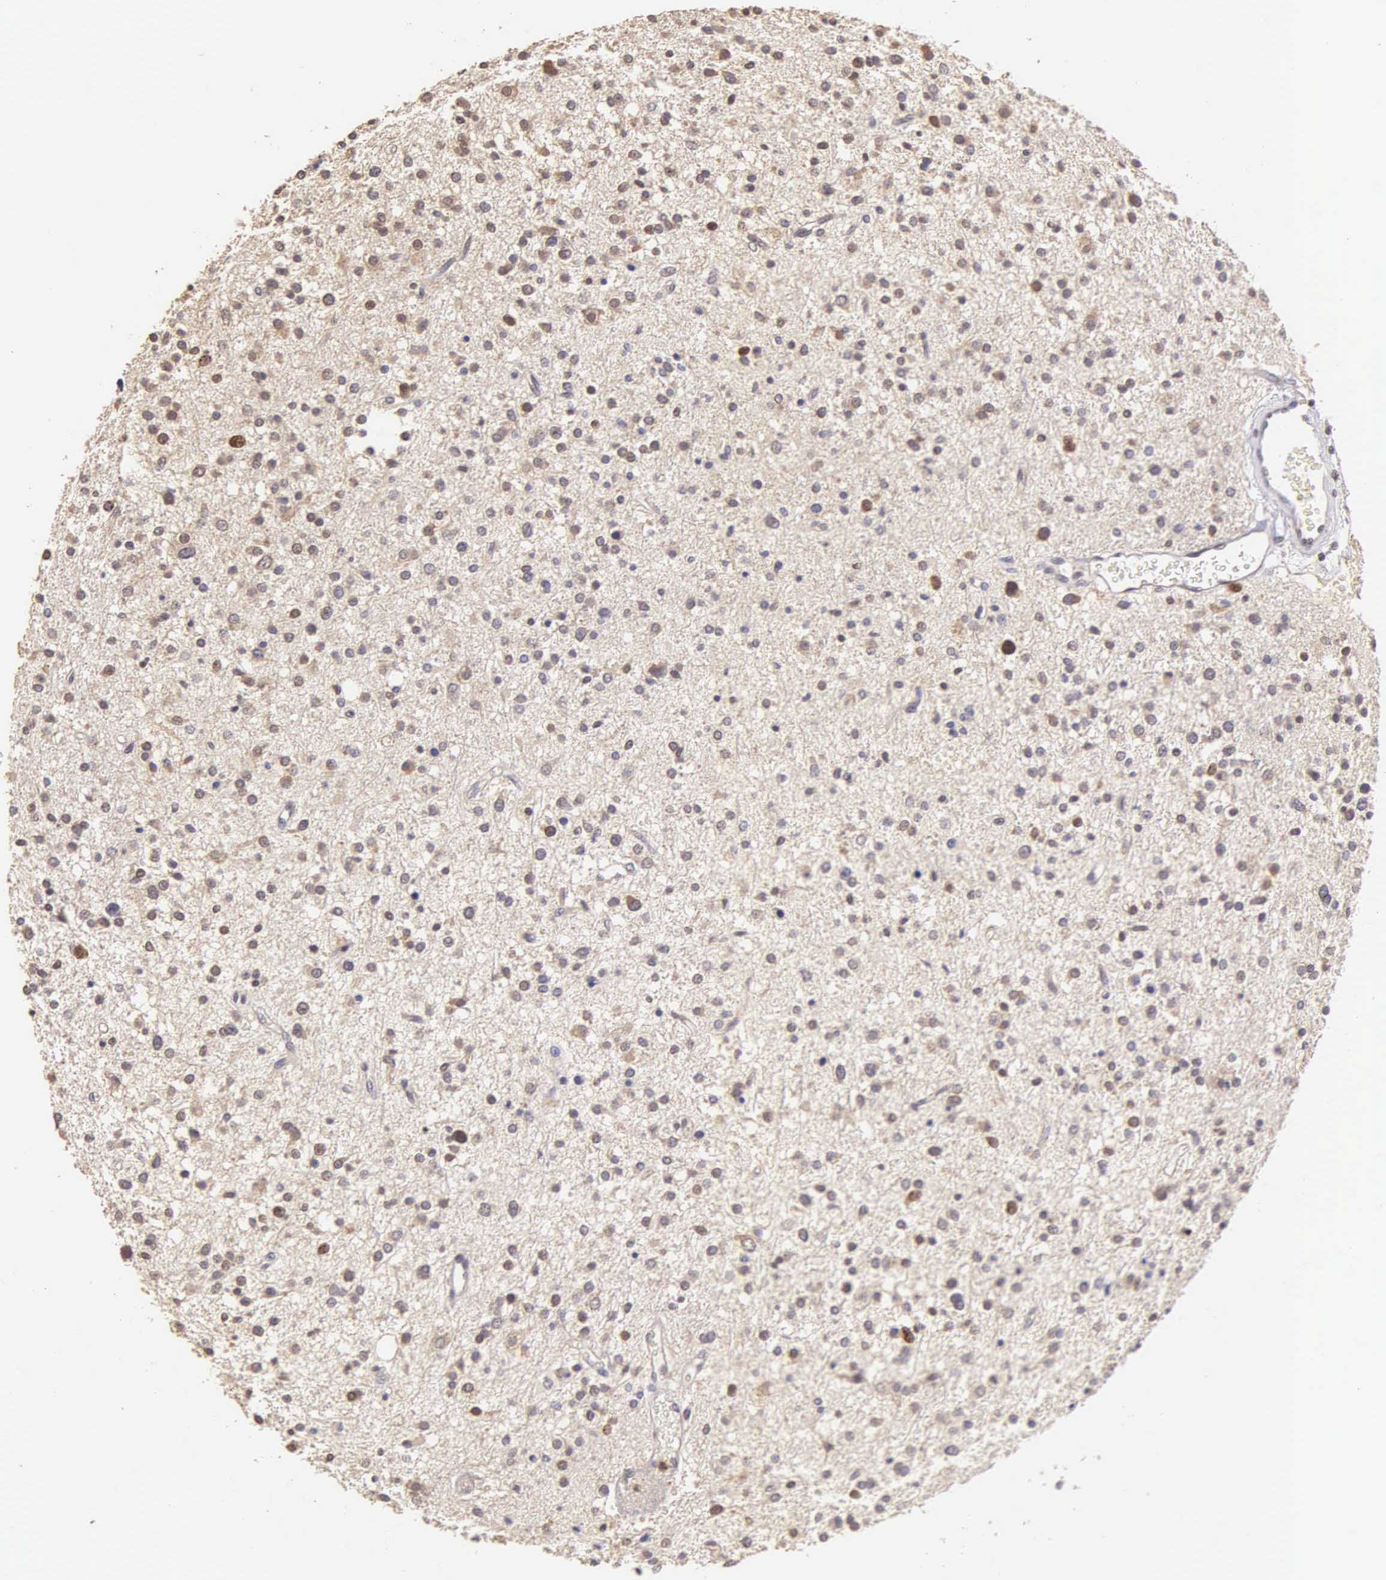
{"staining": {"intensity": "strong", "quantity": "<25%", "location": "nuclear"}, "tissue": "glioma", "cell_type": "Tumor cells", "image_type": "cancer", "snomed": [{"axis": "morphology", "description": "Glioma, malignant, Low grade"}, {"axis": "topography", "description": "Brain"}], "caption": "Tumor cells show medium levels of strong nuclear positivity in approximately <25% of cells in malignant glioma (low-grade).", "gene": "MKI67", "patient": {"sex": "female", "age": 36}}